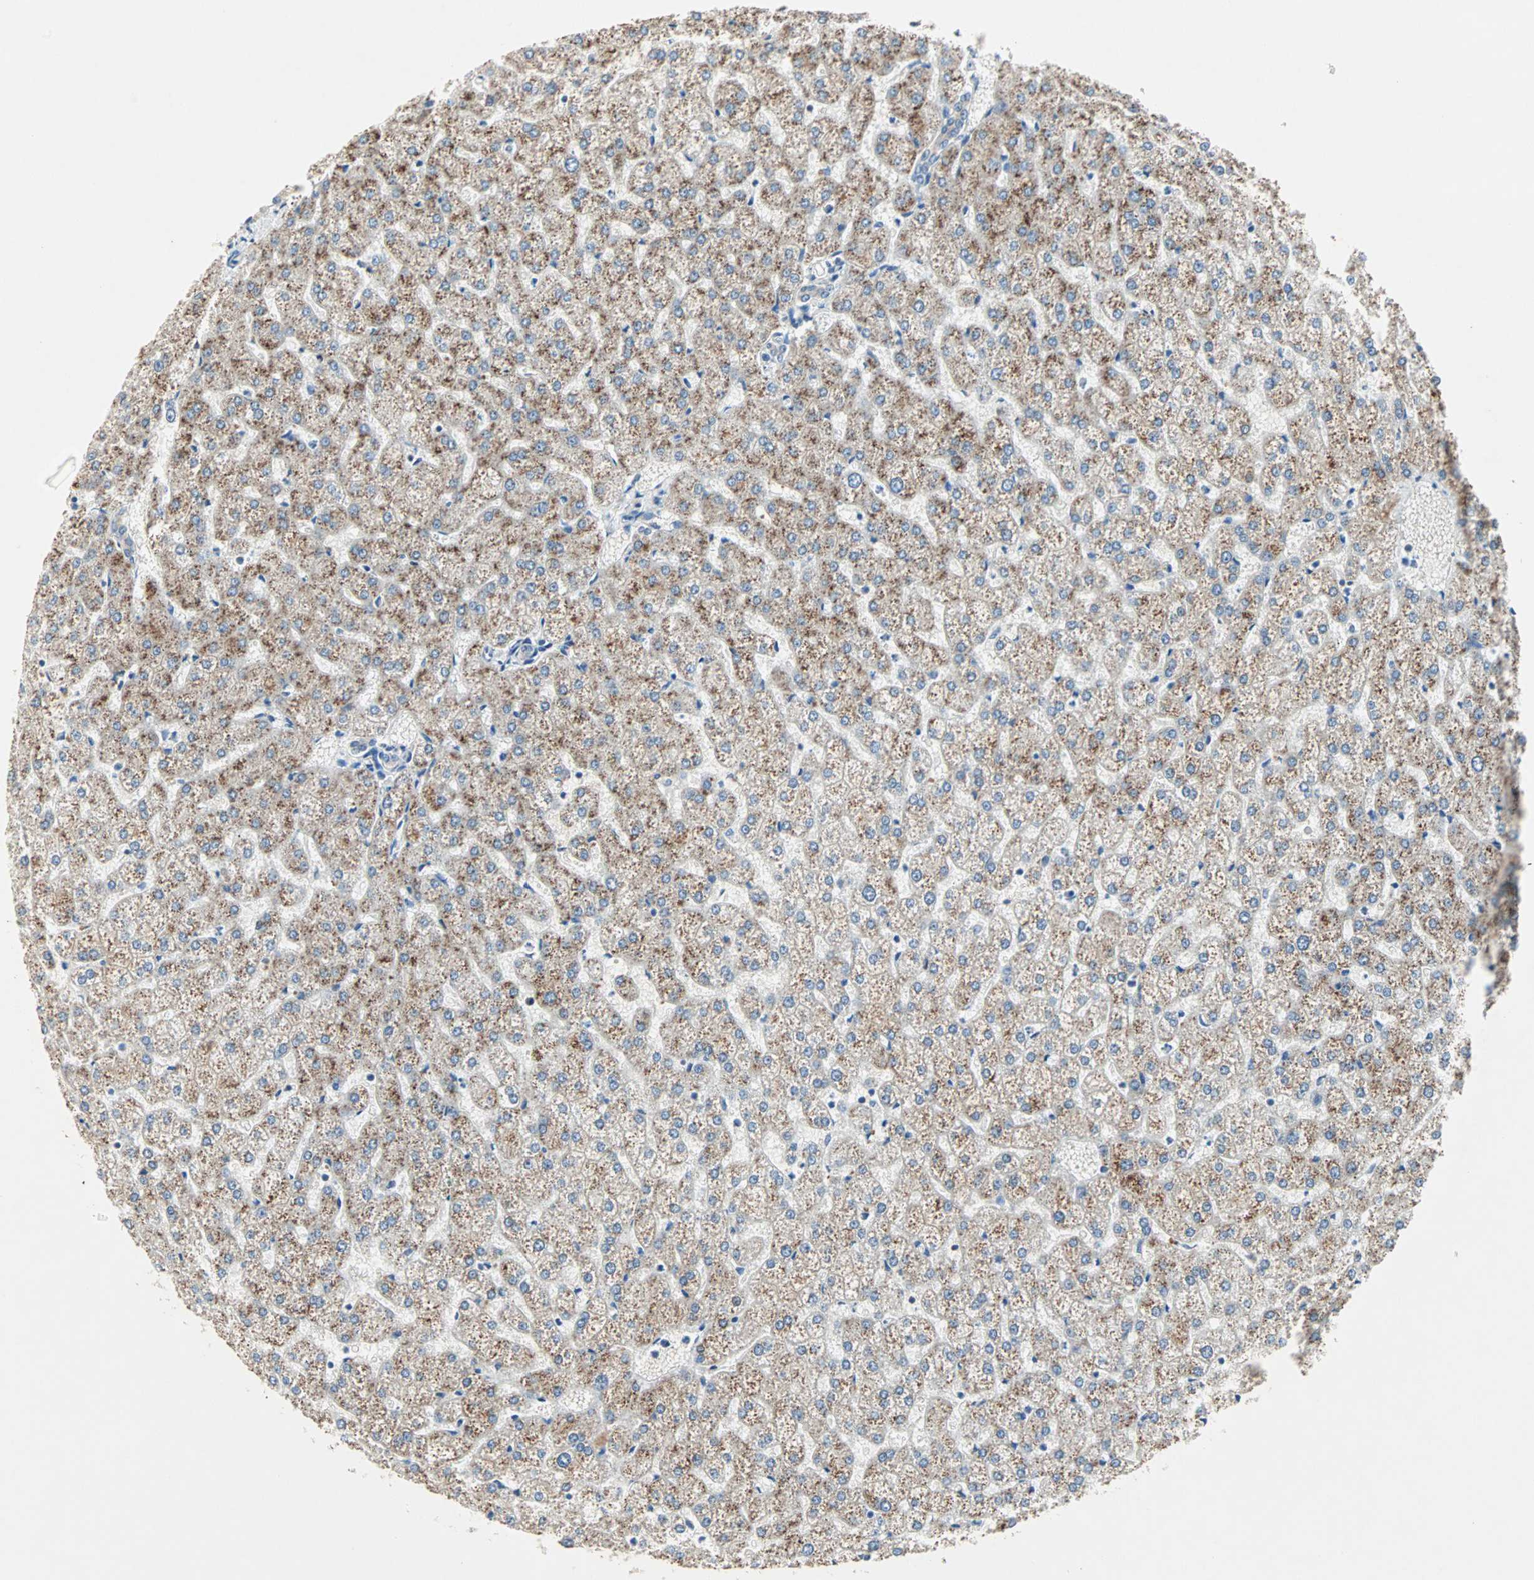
{"staining": {"intensity": "weak", "quantity": ">75%", "location": "cytoplasmic/membranous"}, "tissue": "liver", "cell_type": "Cholangiocytes", "image_type": "normal", "snomed": [{"axis": "morphology", "description": "Normal tissue, NOS"}, {"axis": "topography", "description": "Liver"}], "caption": "Immunohistochemistry (IHC) of unremarkable human liver demonstrates low levels of weak cytoplasmic/membranous expression in about >75% of cholangiocytes.", "gene": "MPI", "patient": {"sex": "female", "age": 32}}